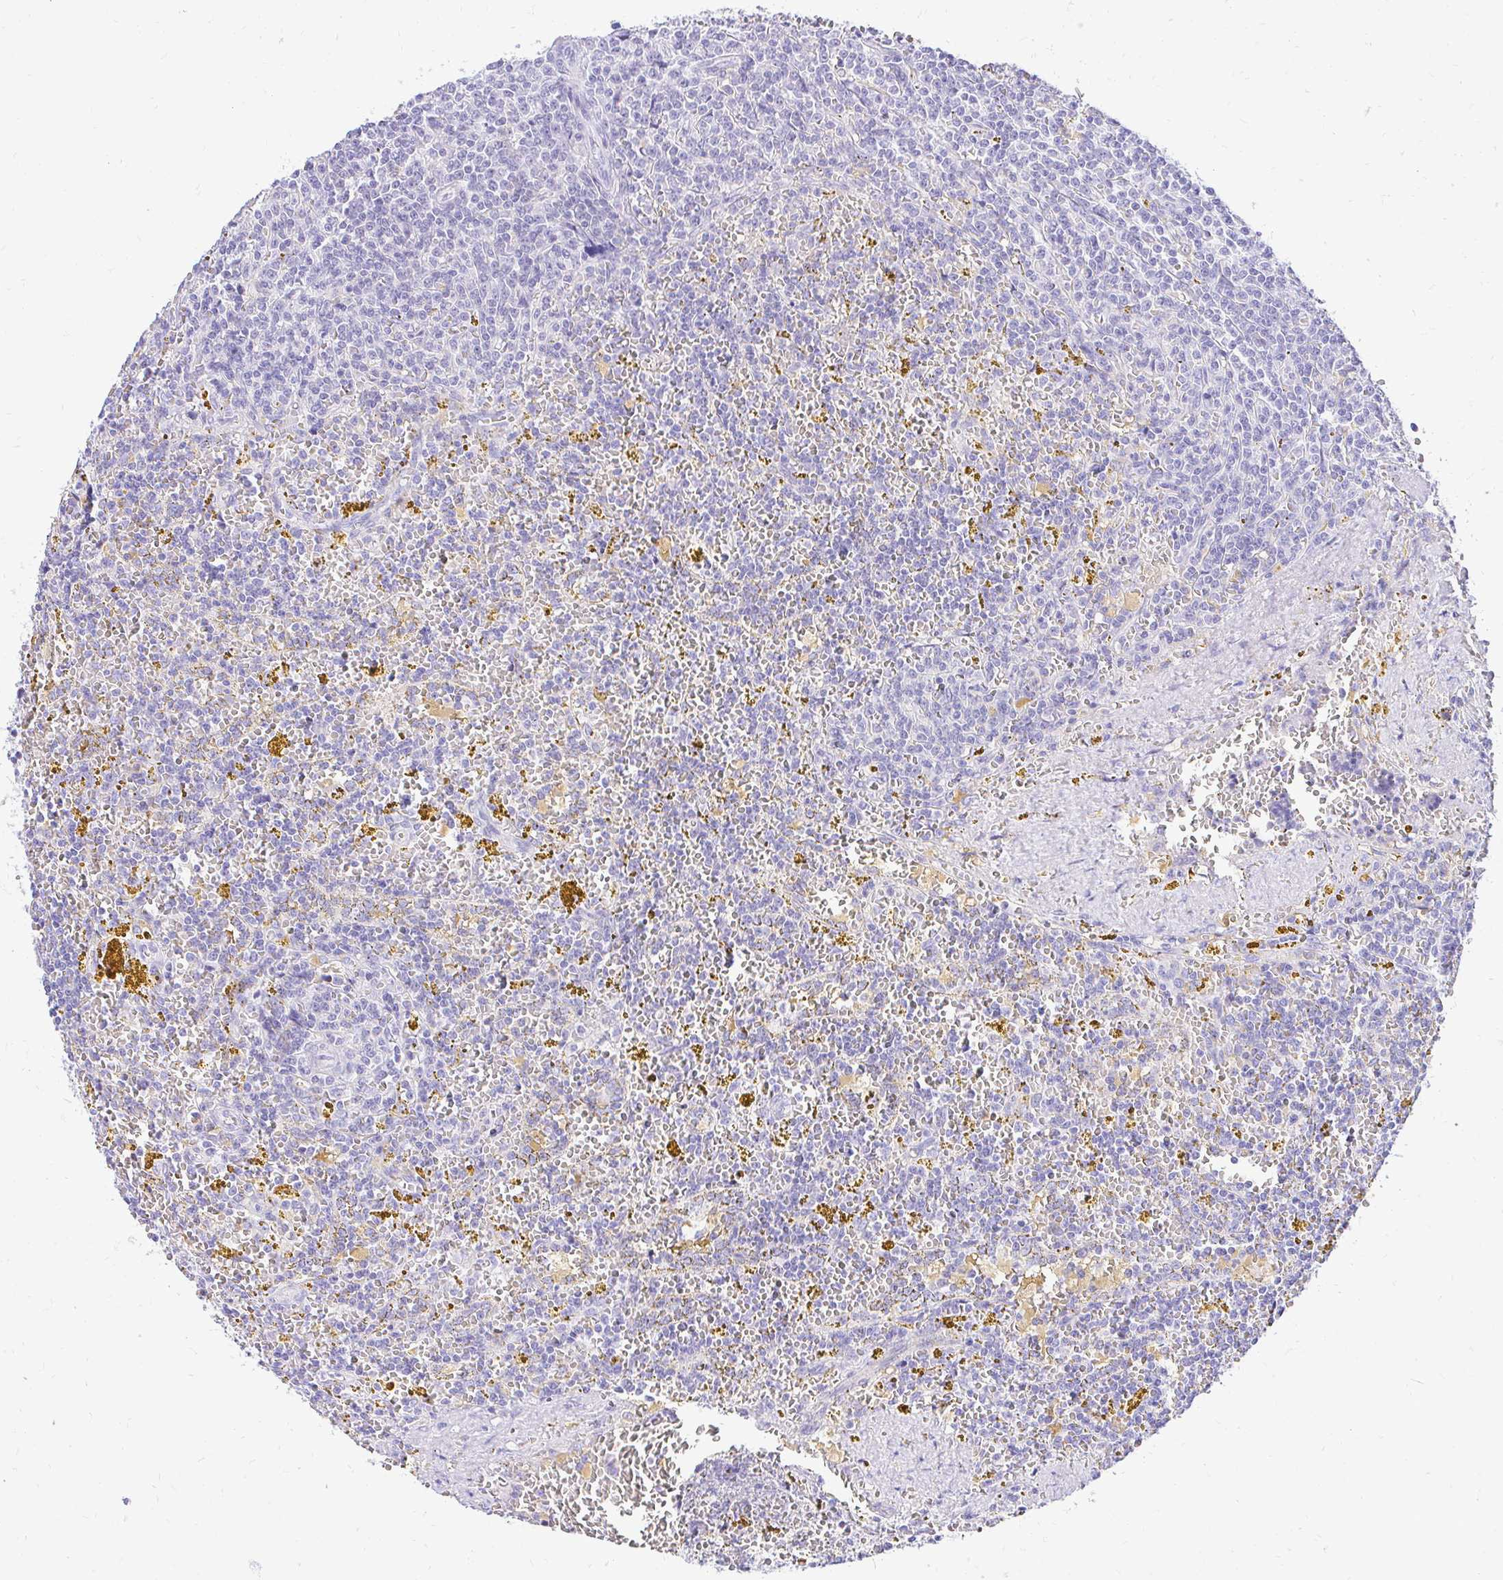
{"staining": {"intensity": "negative", "quantity": "none", "location": "none"}, "tissue": "lymphoma", "cell_type": "Tumor cells", "image_type": "cancer", "snomed": [{"axis": "morphology", "description": "Malignant lymphoma, non-Hodgkin's type, Low grade"}, {"axis": "topography", "description": "Spleen"}, {"axis": "topography", "description": "Lymph node"}], "caption": "This is a micrograph of immunohistochemistry staining of lymphoma, which shows no positivity in tumor cells.", "gene": "FATE1", "patient": {"sex": "female", "age": 66}}